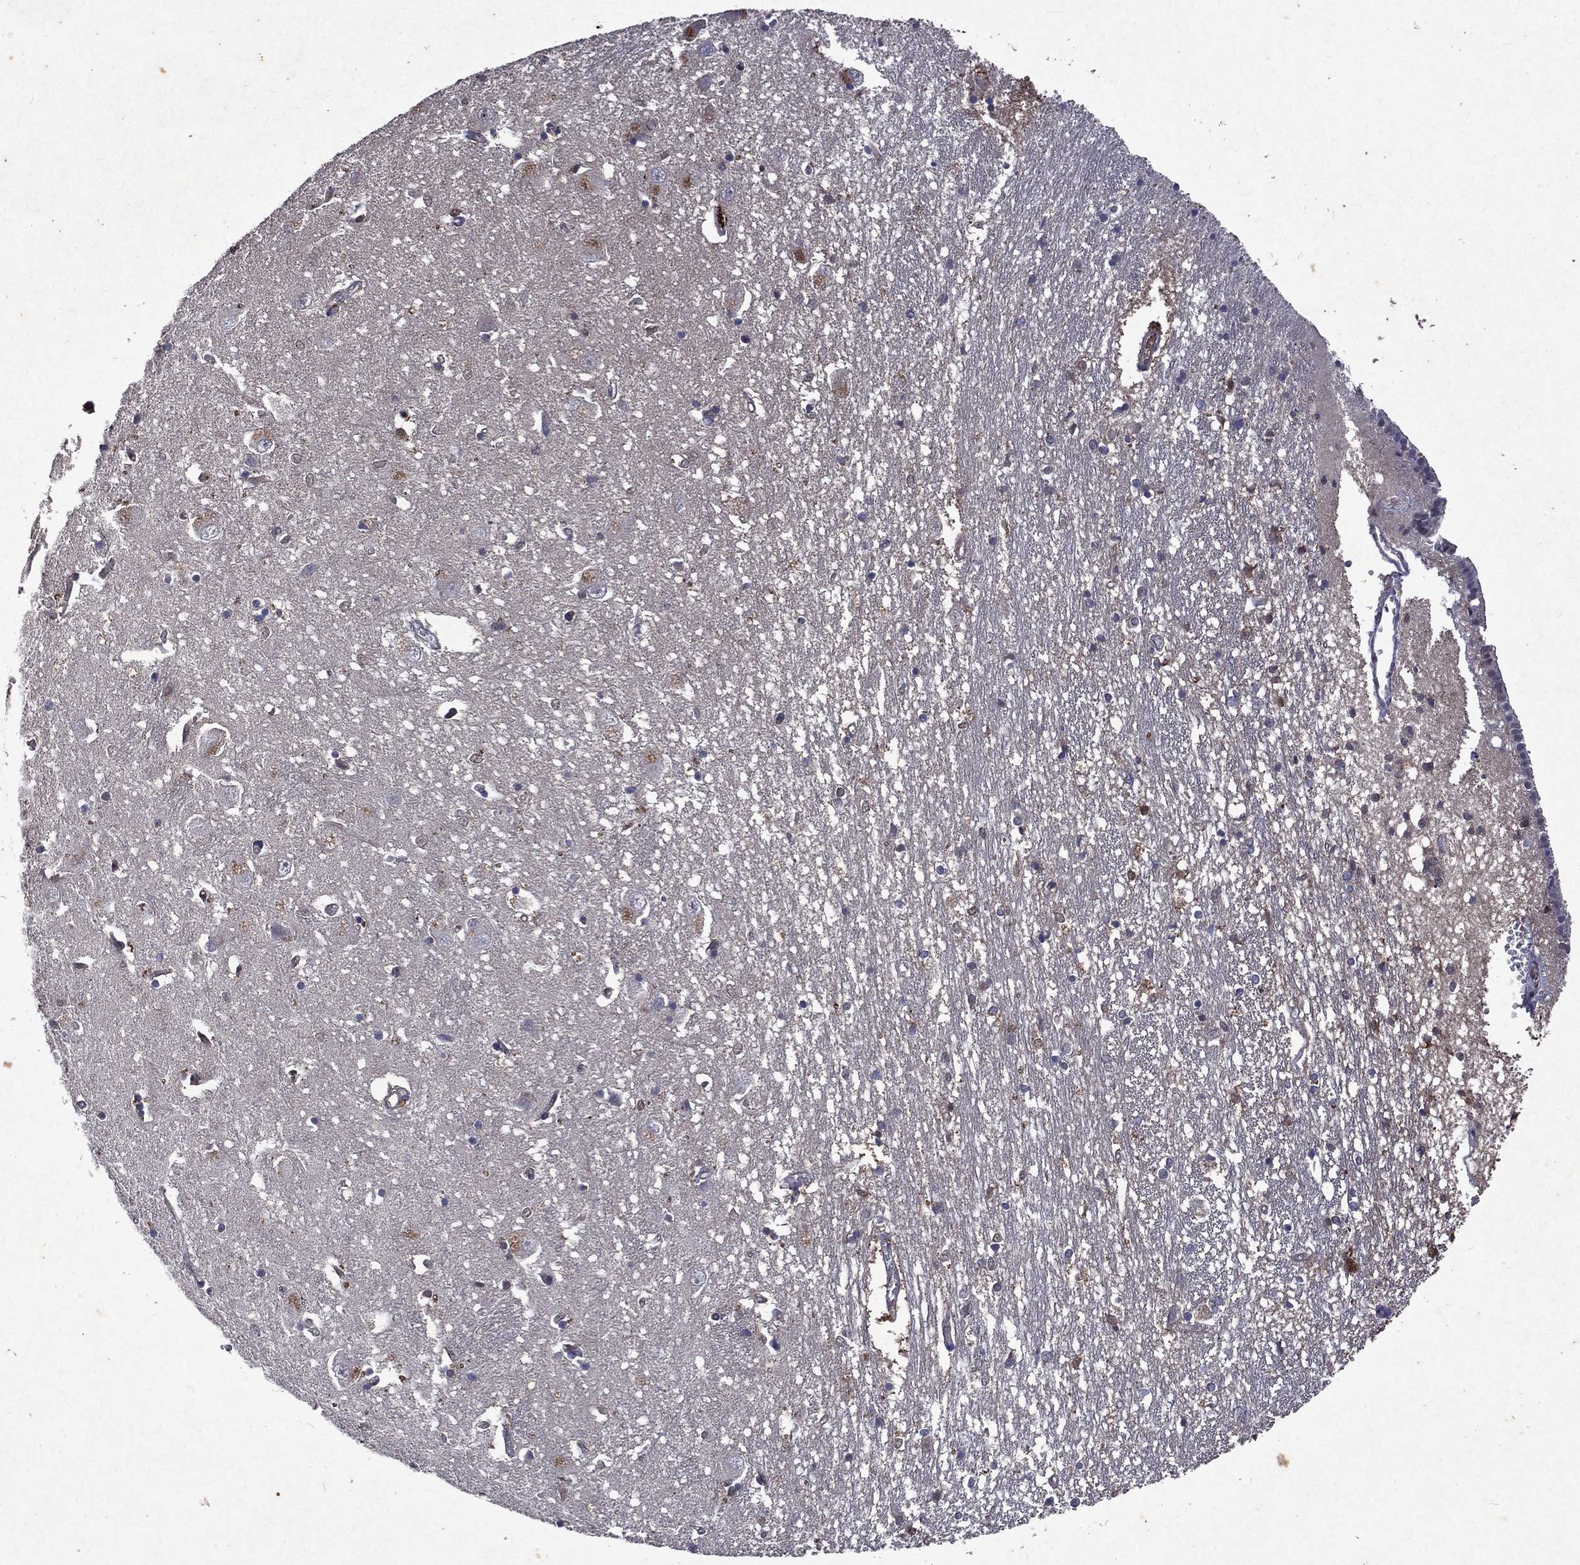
{"staining": {"intensity": "moderate", "quantity": "<25%", "location": "nuclear"}, "tissue": "caudate", "cell_type": "Glial cells", "image_type": "normal", "snomed": [{"axis": "morphology", "description": "Normal tissue, NOS"}, {"axis": "topography", "description": "Lateral ventricle wall"}], "caption": "The immunohistochemical stain shows moderate nuclear staining in glial cells of benign caudate. Nuclei are stained in blue.", "gene": "MTAP", "patient": {"sex": "male", "age": 54}}